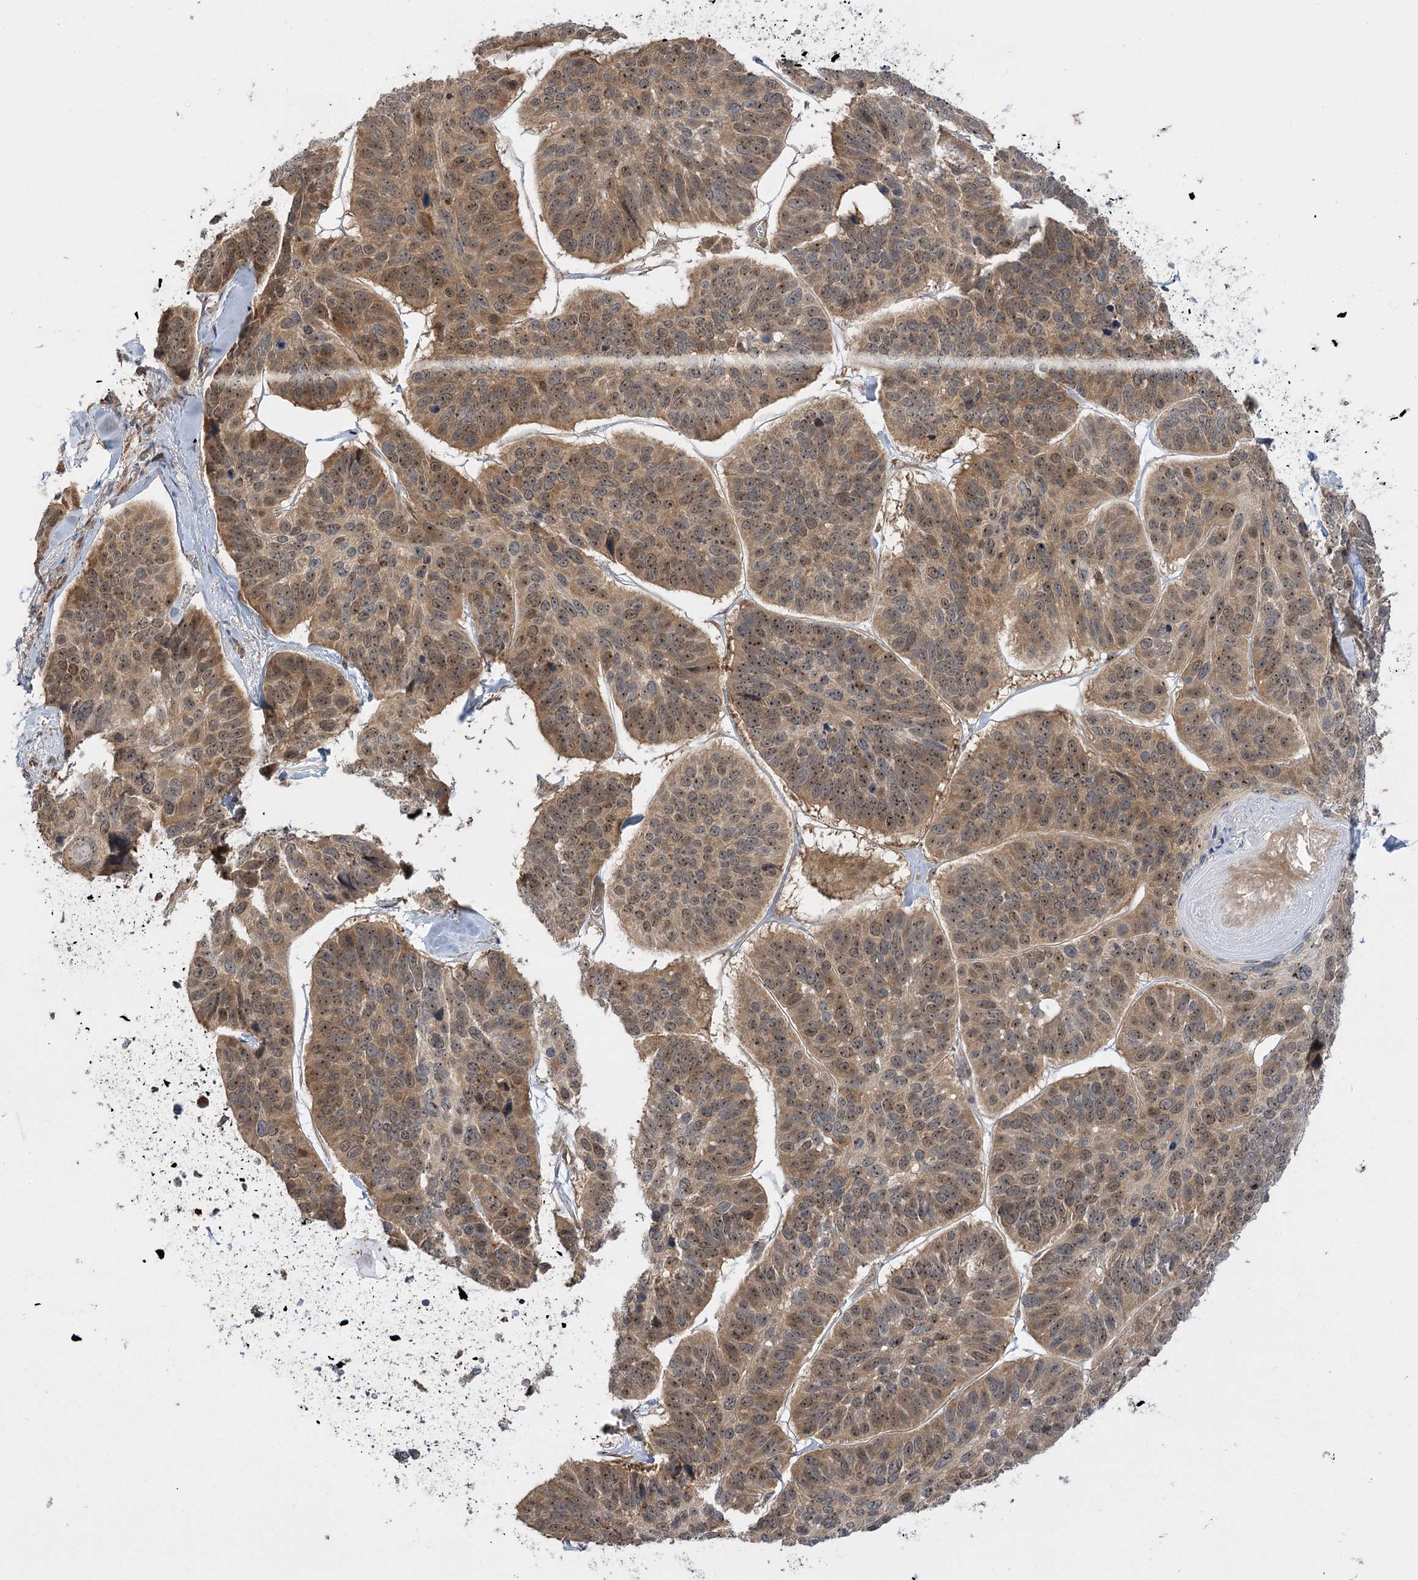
{"staining": {"intensity": "moderate", "quantity": ">75%", "location": "cytoplasmic/membranous,nuclear"}, "tissue": "skin cancer", "cell_type": "Tumor cells", "image_type": "cancer", "snomed": [{"axis": "morphology", "description": "Basal cell carcinoma"}, {"axis": "topography", "description": "Skin"}], "caption": "High-magnification brightfield microscopy of skin cancer stained with DAB (brown) and counterstained with hematoxylin (blue). tumor cells exhibit moderate cytoplasmic/membranous and nuclear positivity is present in about>75% of cells. Using DAB (brown) and hematoxylin (blue) stains, captured at high magnification using brightfield microscopy.", "gene": "SERGEF", "patient": {"sex": "male", "age": 62}}